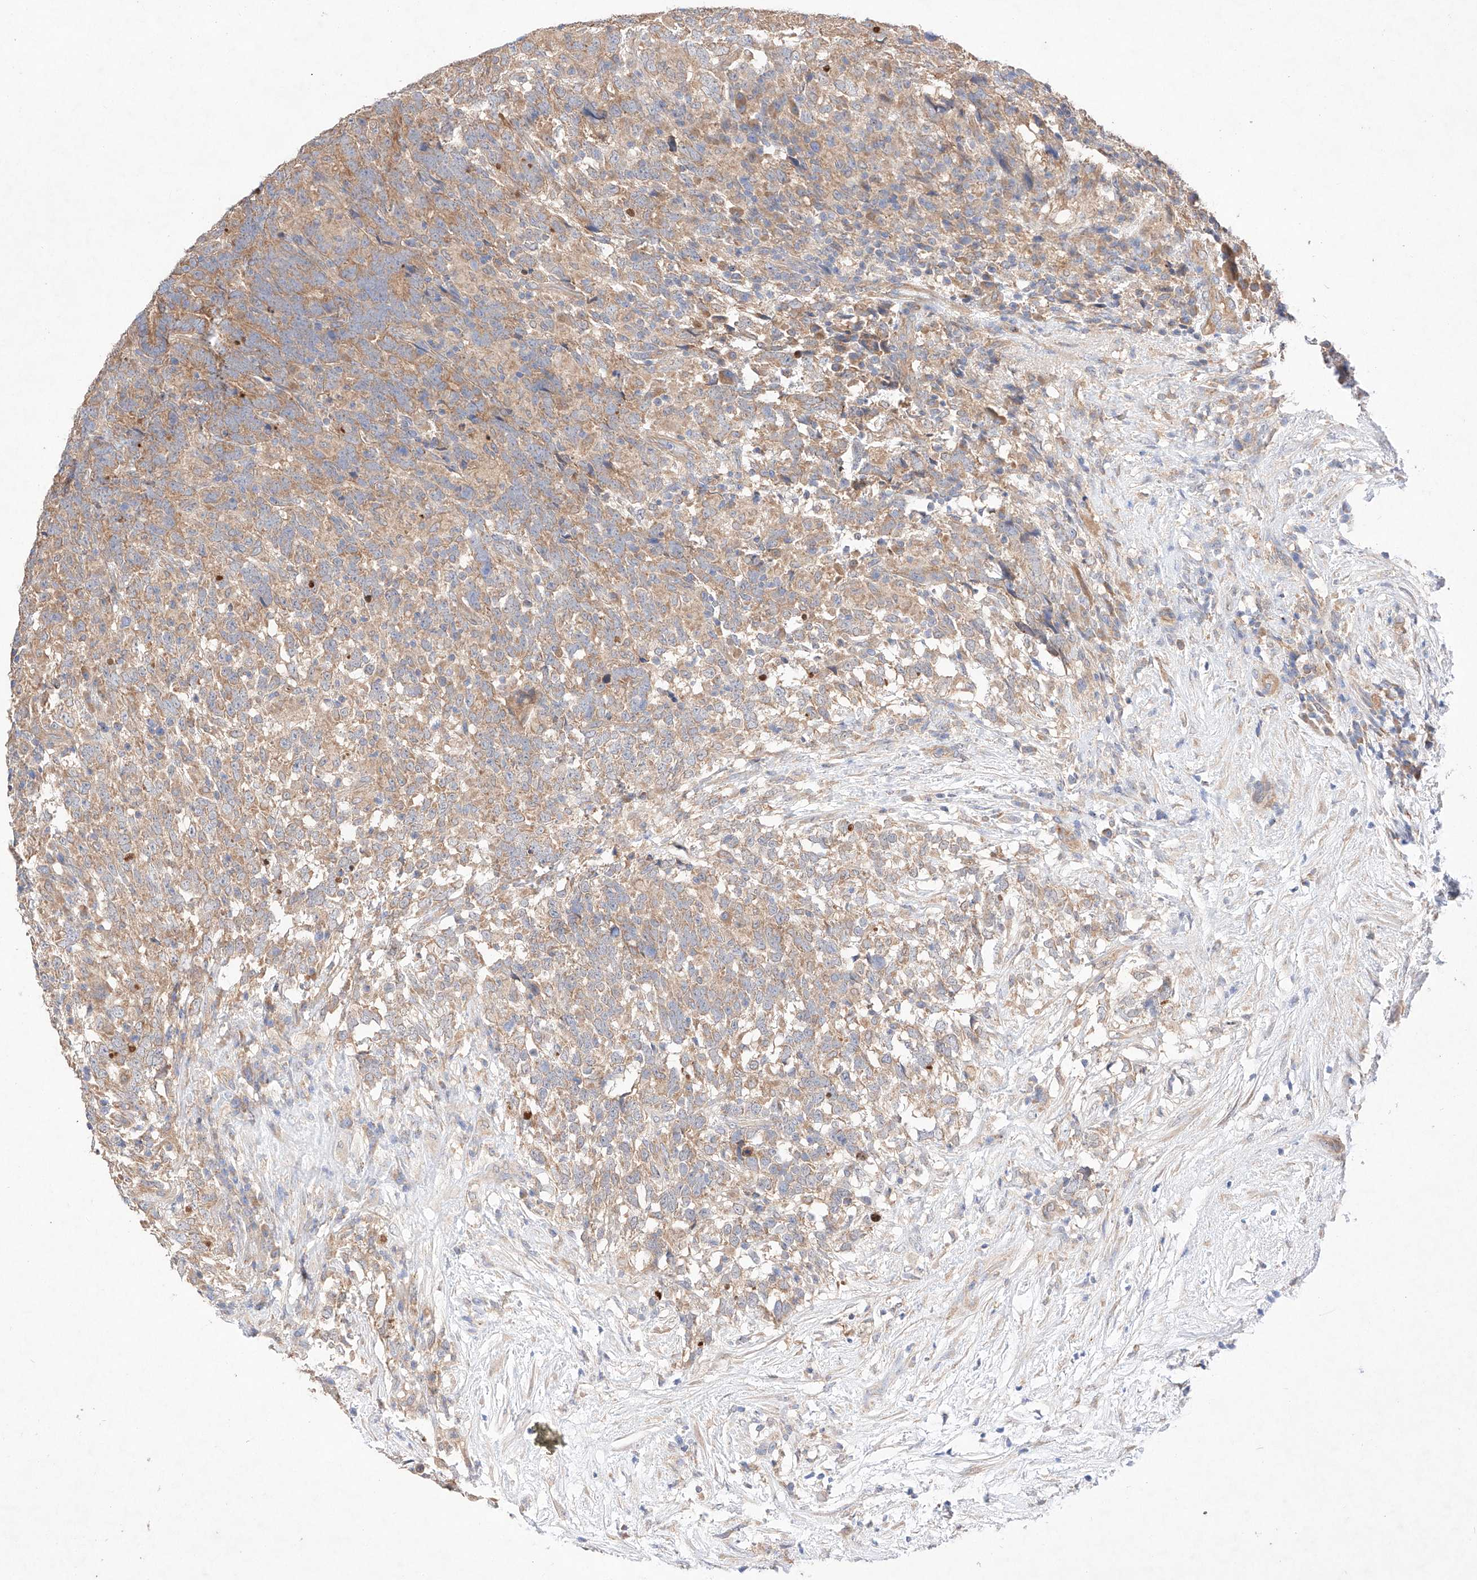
{"staining": {"intensity": "moderate", "quantity": ">75%", "location": "cytoplasmic/membranous"}, "tissue": "testis cancer", "cell_type": "Tumor cells", "image_type": "cancer", "snomed": [{"axis": "morphology", "description": "Carcinoma, Embryonal, NOS"}, {"axis": "topography", "description": "Testis"}], "caption": "This micrograph reveals IHC staining of human testis embryonal carcinoma, with medium moderate cytoplasmic/membranous staining in about >75% of tumor cells.", "gene": "C6orf62", "patient": {"sex": "male", "age": 26}}